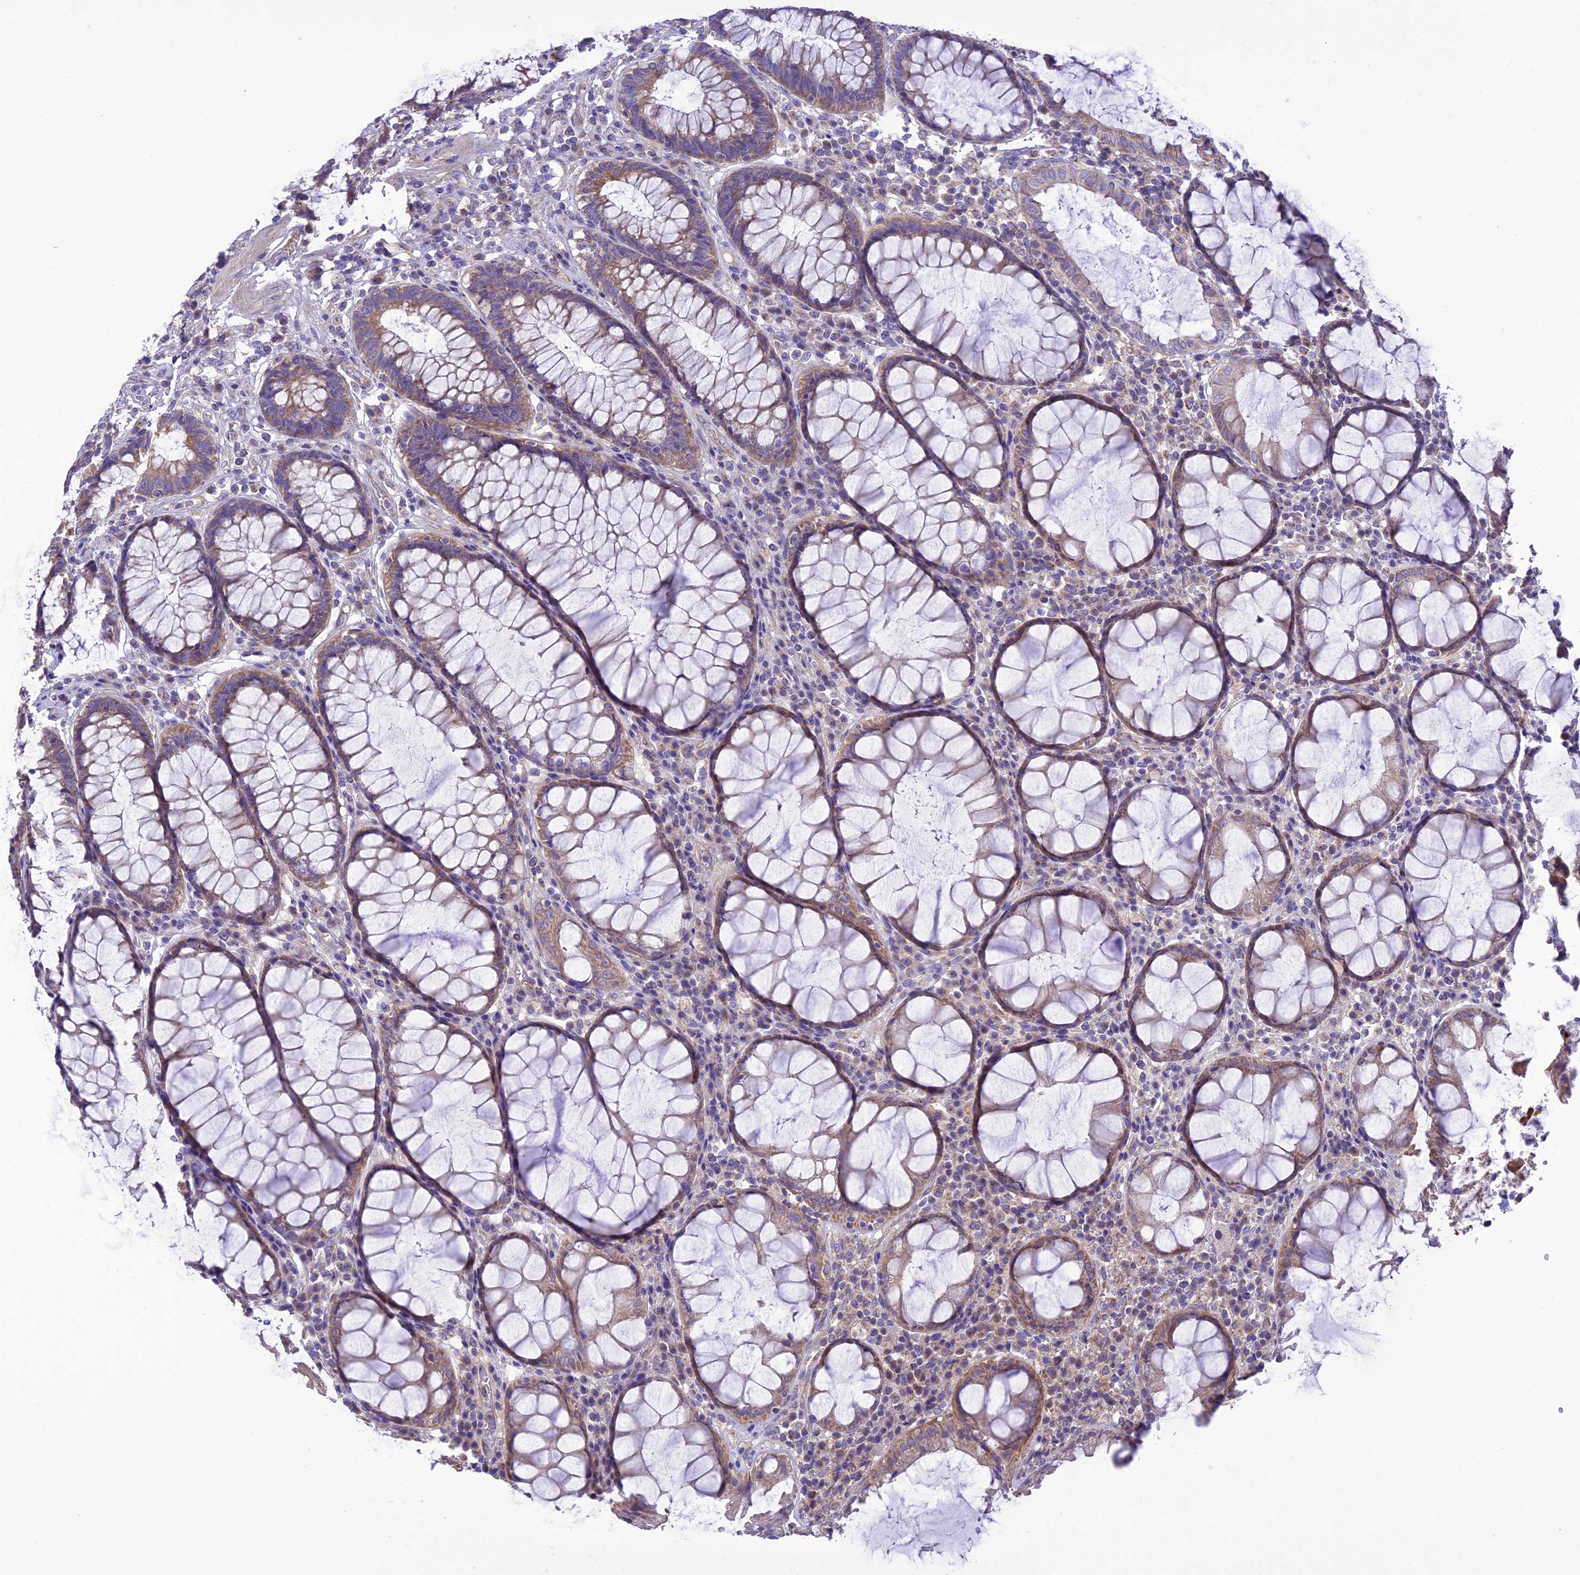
{"staining": {"intensity": "moderate", "quantity": ">75%", "location": "cytoplasmic/membranous"}, "tissue": "rectum", "cell_type": "Glandular cells", "image_type": "normal", "snomed": [{"axis": "morphology", "description": "Normal tissue, NOS"}, {"axis": "topography", "description": "Rectum"}], "caption": "Immunohistochemistry (IHC) micrograph of normal rectum stained for a protein (brown), which reveals medium levels of moderate cytoplasmic/membranous staining in approximately >75% of glandular cells.", "gene": "MAP3K12", "patient": {"sex": "male", "age": 64}}